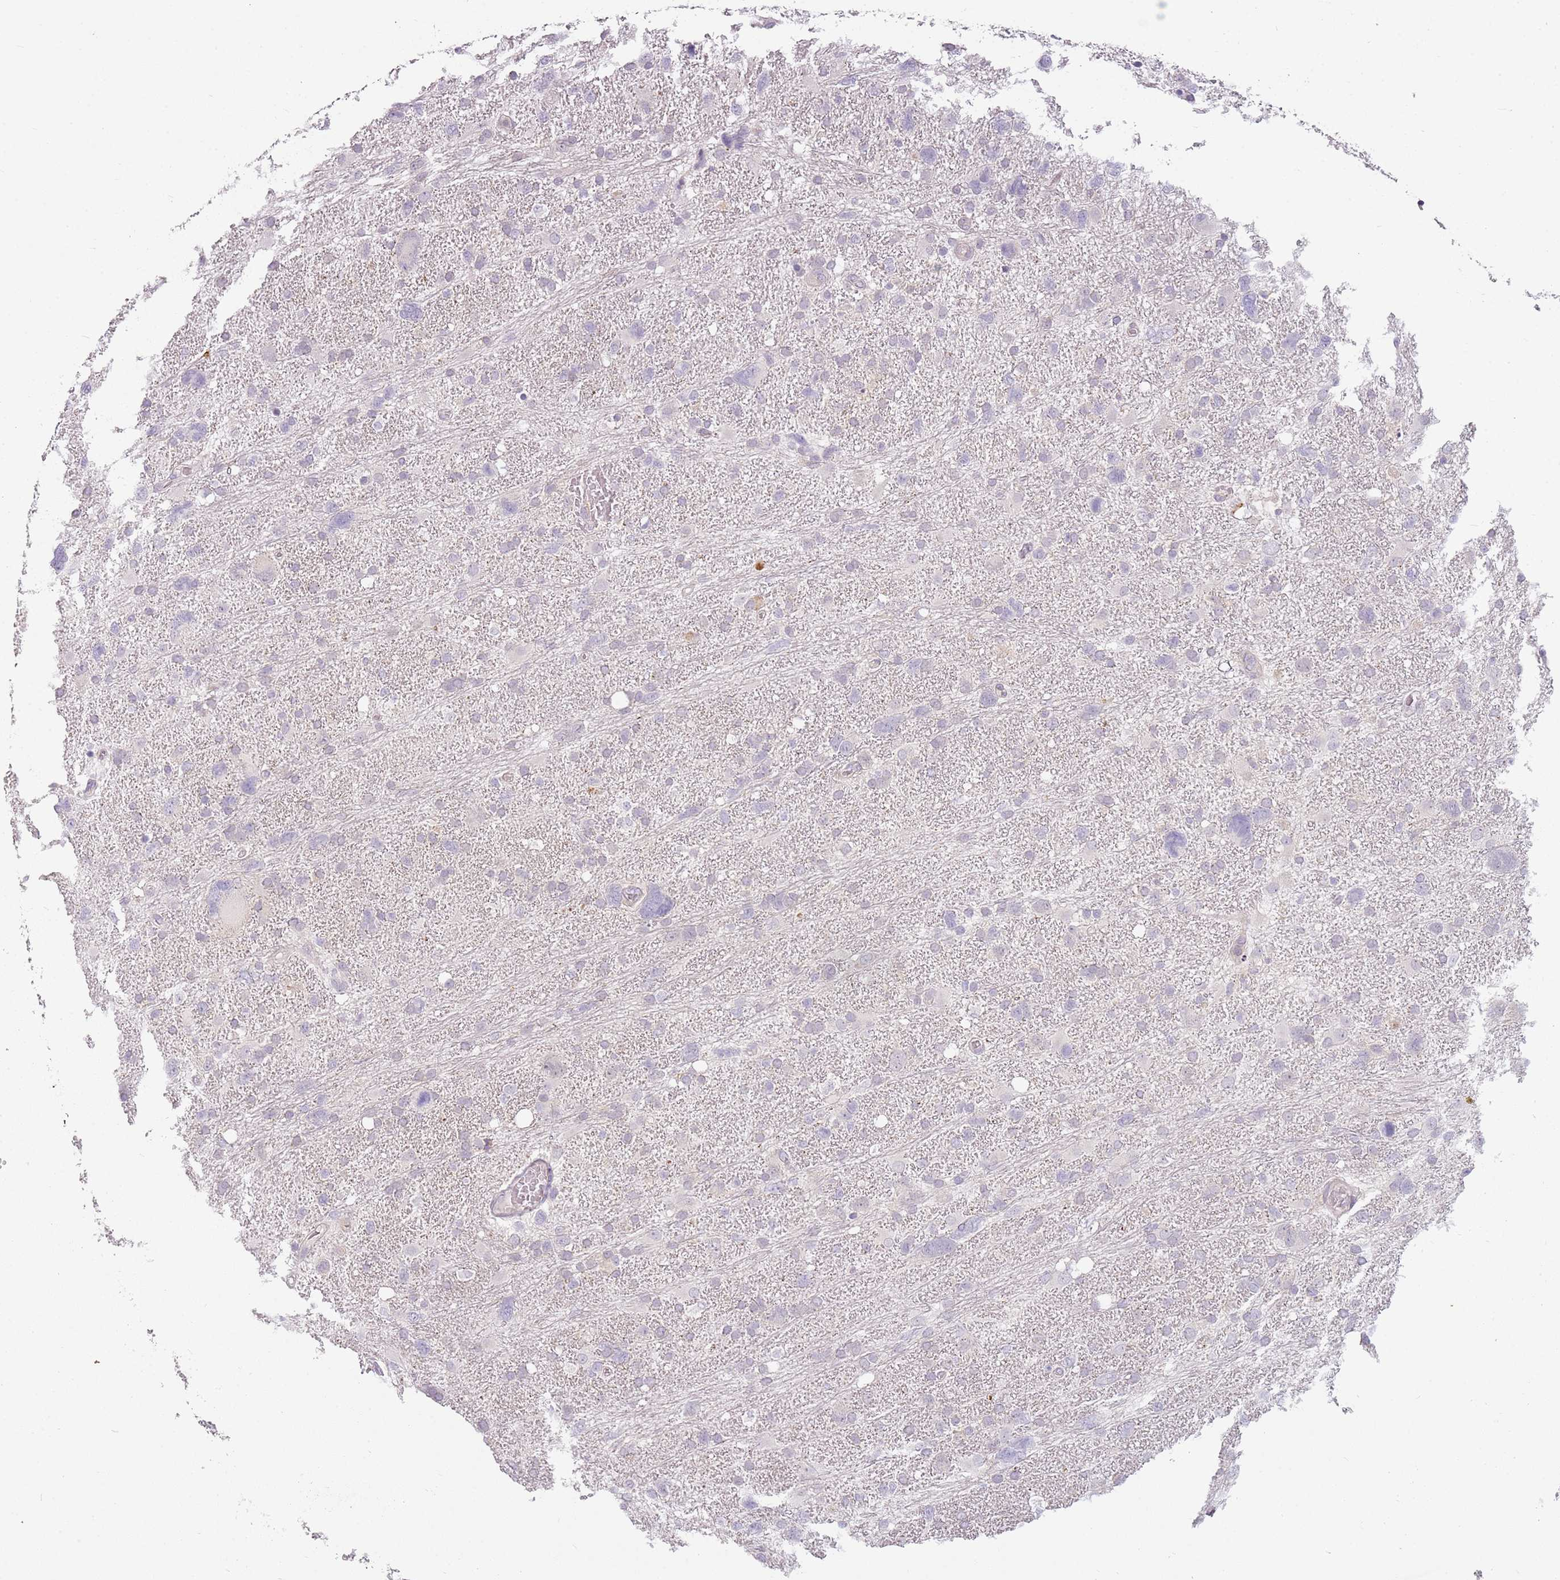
{"staining": {"intensity": "negative", "quantity": "none", "location": "none"}, "tissue": "glioma", "cell_type": "Tumor cells", "image_type": "cancer", "snomed": [{"axis": "morphology", "description": "Glioma, malignant, High grade"}, {"axis": "topography", "description": "Brain"}], "caption": "Immunohistochemical staining of glioma displays no significant expression in tumor cells. (Brightfield microscopy of DAB (3,3'-diaminobenzidine) IHC at high magnification).", "gene": "DEFB116", "patient": {"sex": "male", "age": 61}}